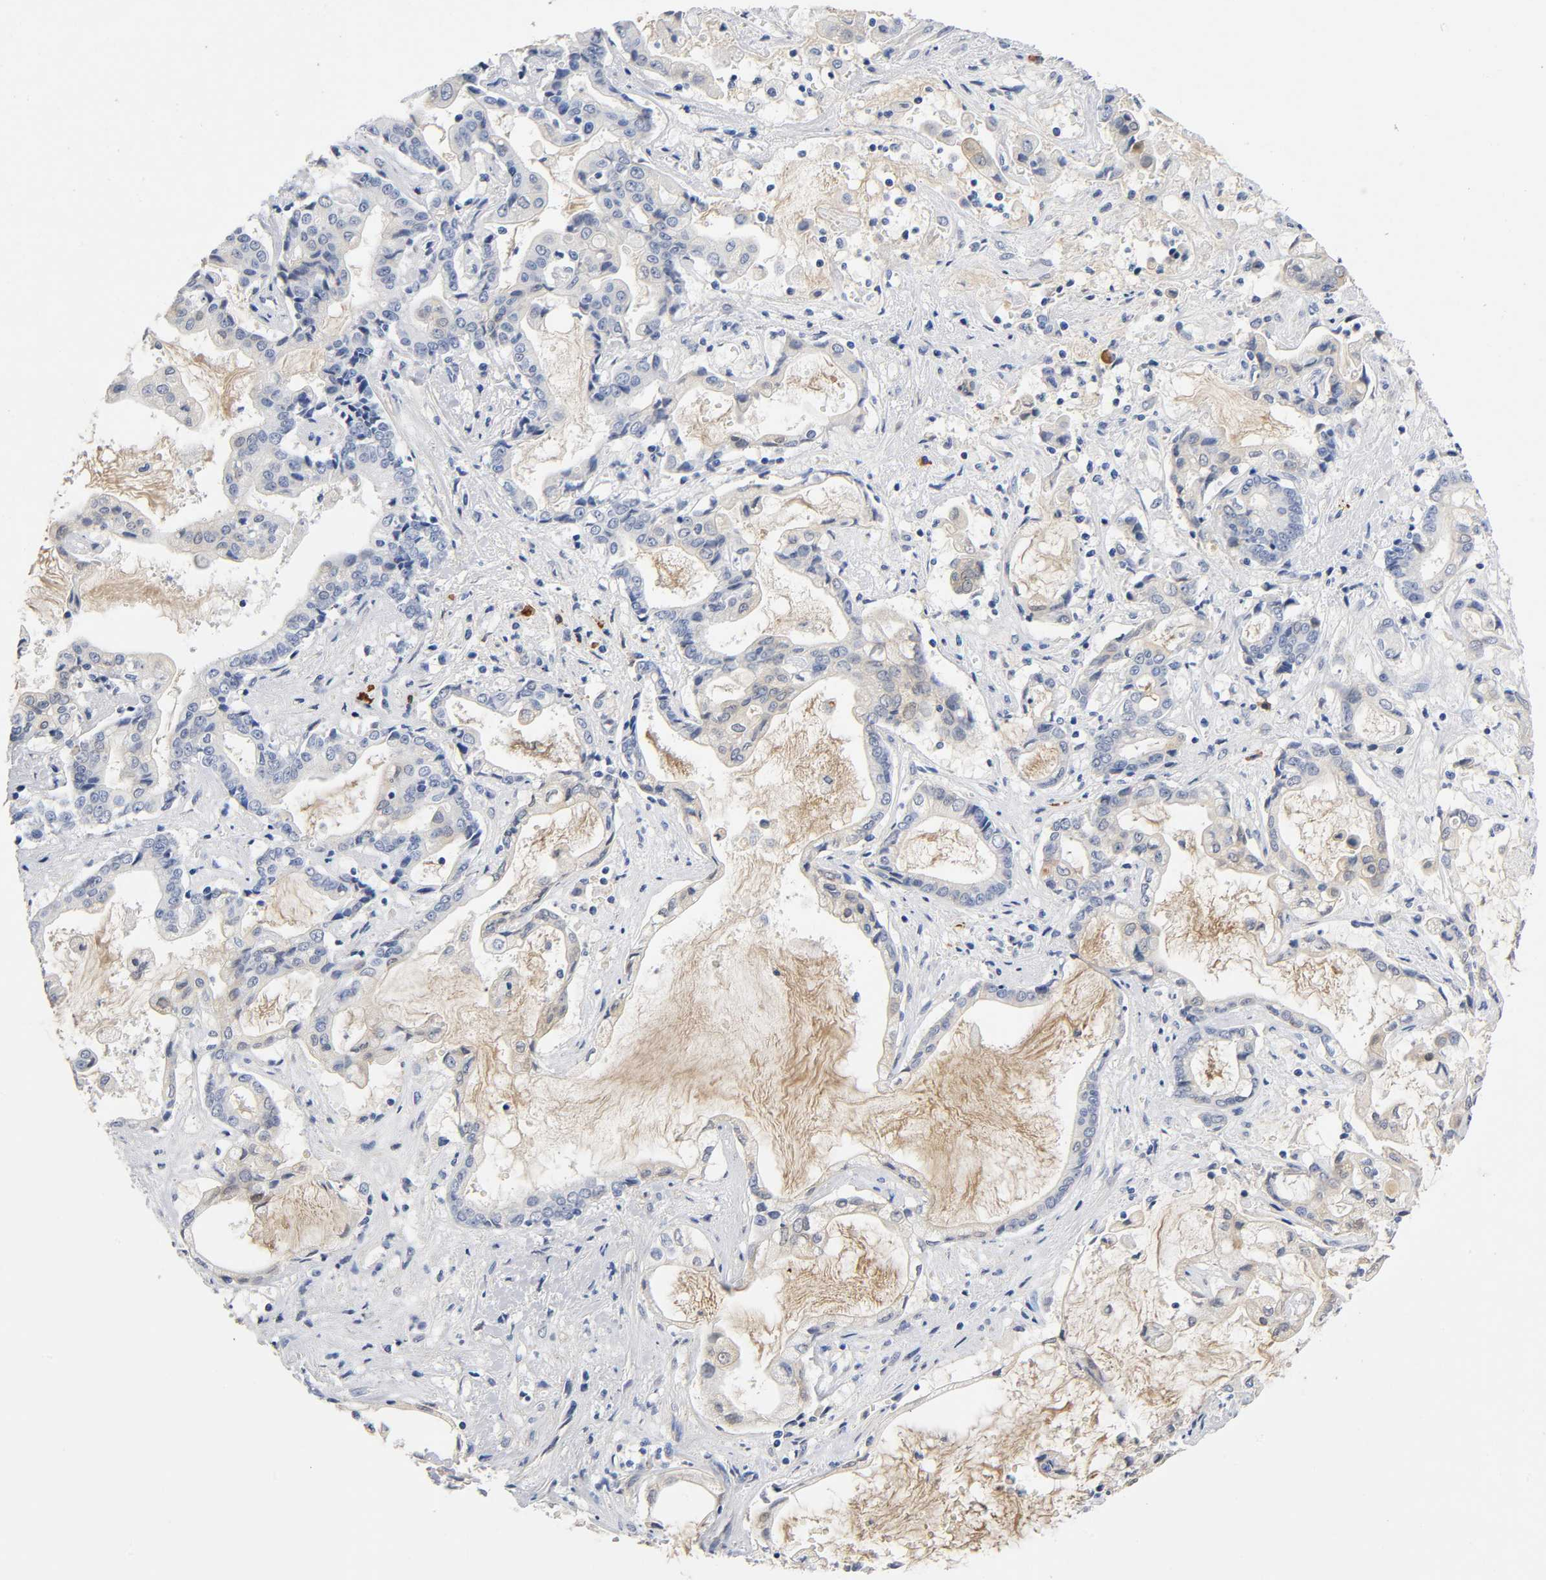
{"staining": {"intensity": "weak", "quantity": "<25%", "location": "cytoplasmic/membranous"}, "tissue": "liver cancer", "cell_type": "Tumor cells", "image_type": "cancer", "snomed": [{"axis": "morphology", "description": "Cholangiocarcinoma"}, {"axis": "topography", "description": "Liver"}], "caption": "The micrograph reveals no staining of tumor cells in liver cholangiocarcinoma.", "gene": "TNC", "patient": {"sex": "male", "age": 57}}